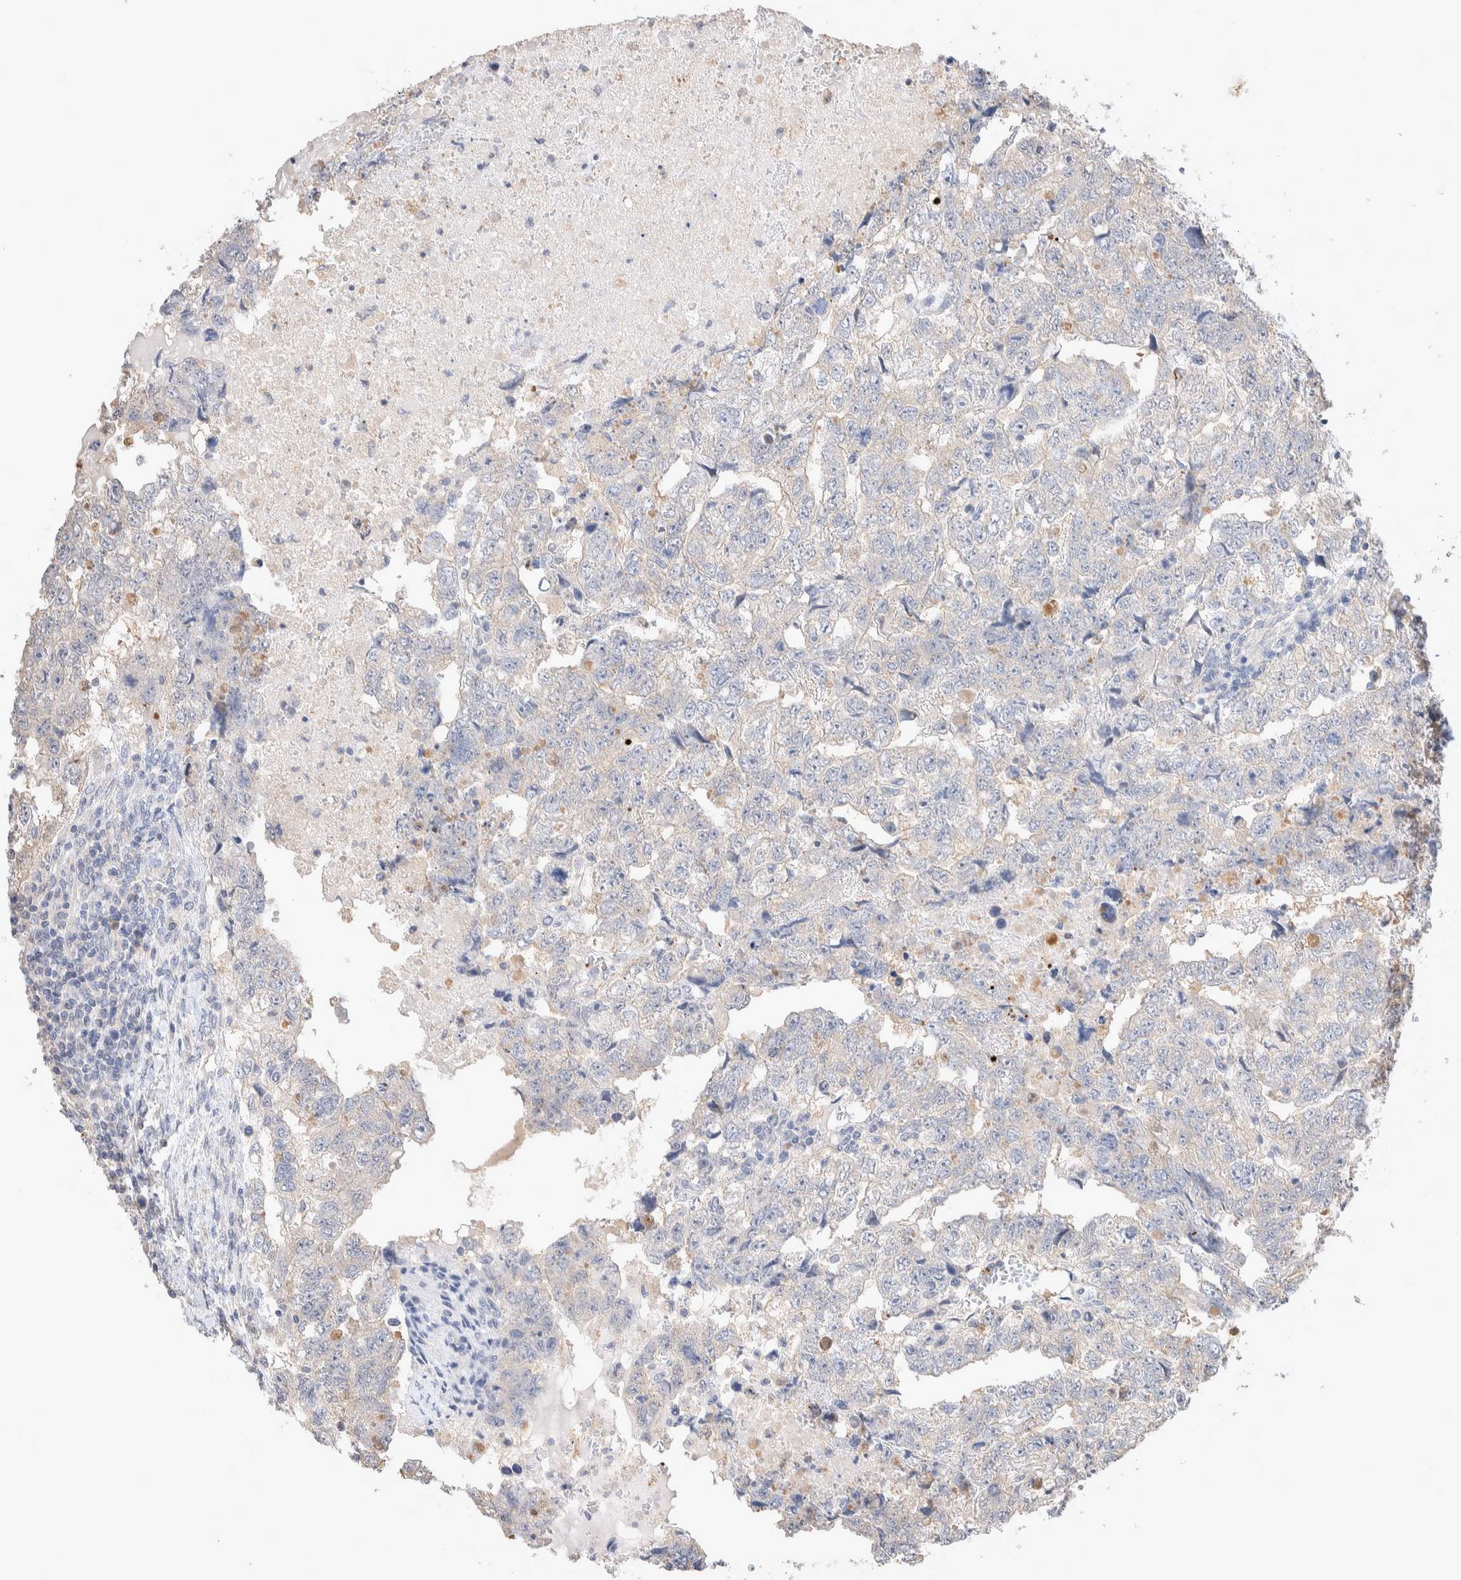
{"staining": {"intensity": "negative", "quantity": "none", "location": "none"}, "tissue": "testis cancer", "cell_type": "Tumor cells", "image_type": "cancer", "snomed": [{"axis": "morphology", "description": "Carcinoma, Embryonal, NOS"}, {"axis": "topography", "description": "Testis"}], "caption": "DAB immunohistochemical staining of human testis cancer exhibits no significant expression in tumor cells.", "gene": "FFAR2", "patient": {"sex": "male", "age": 36}}